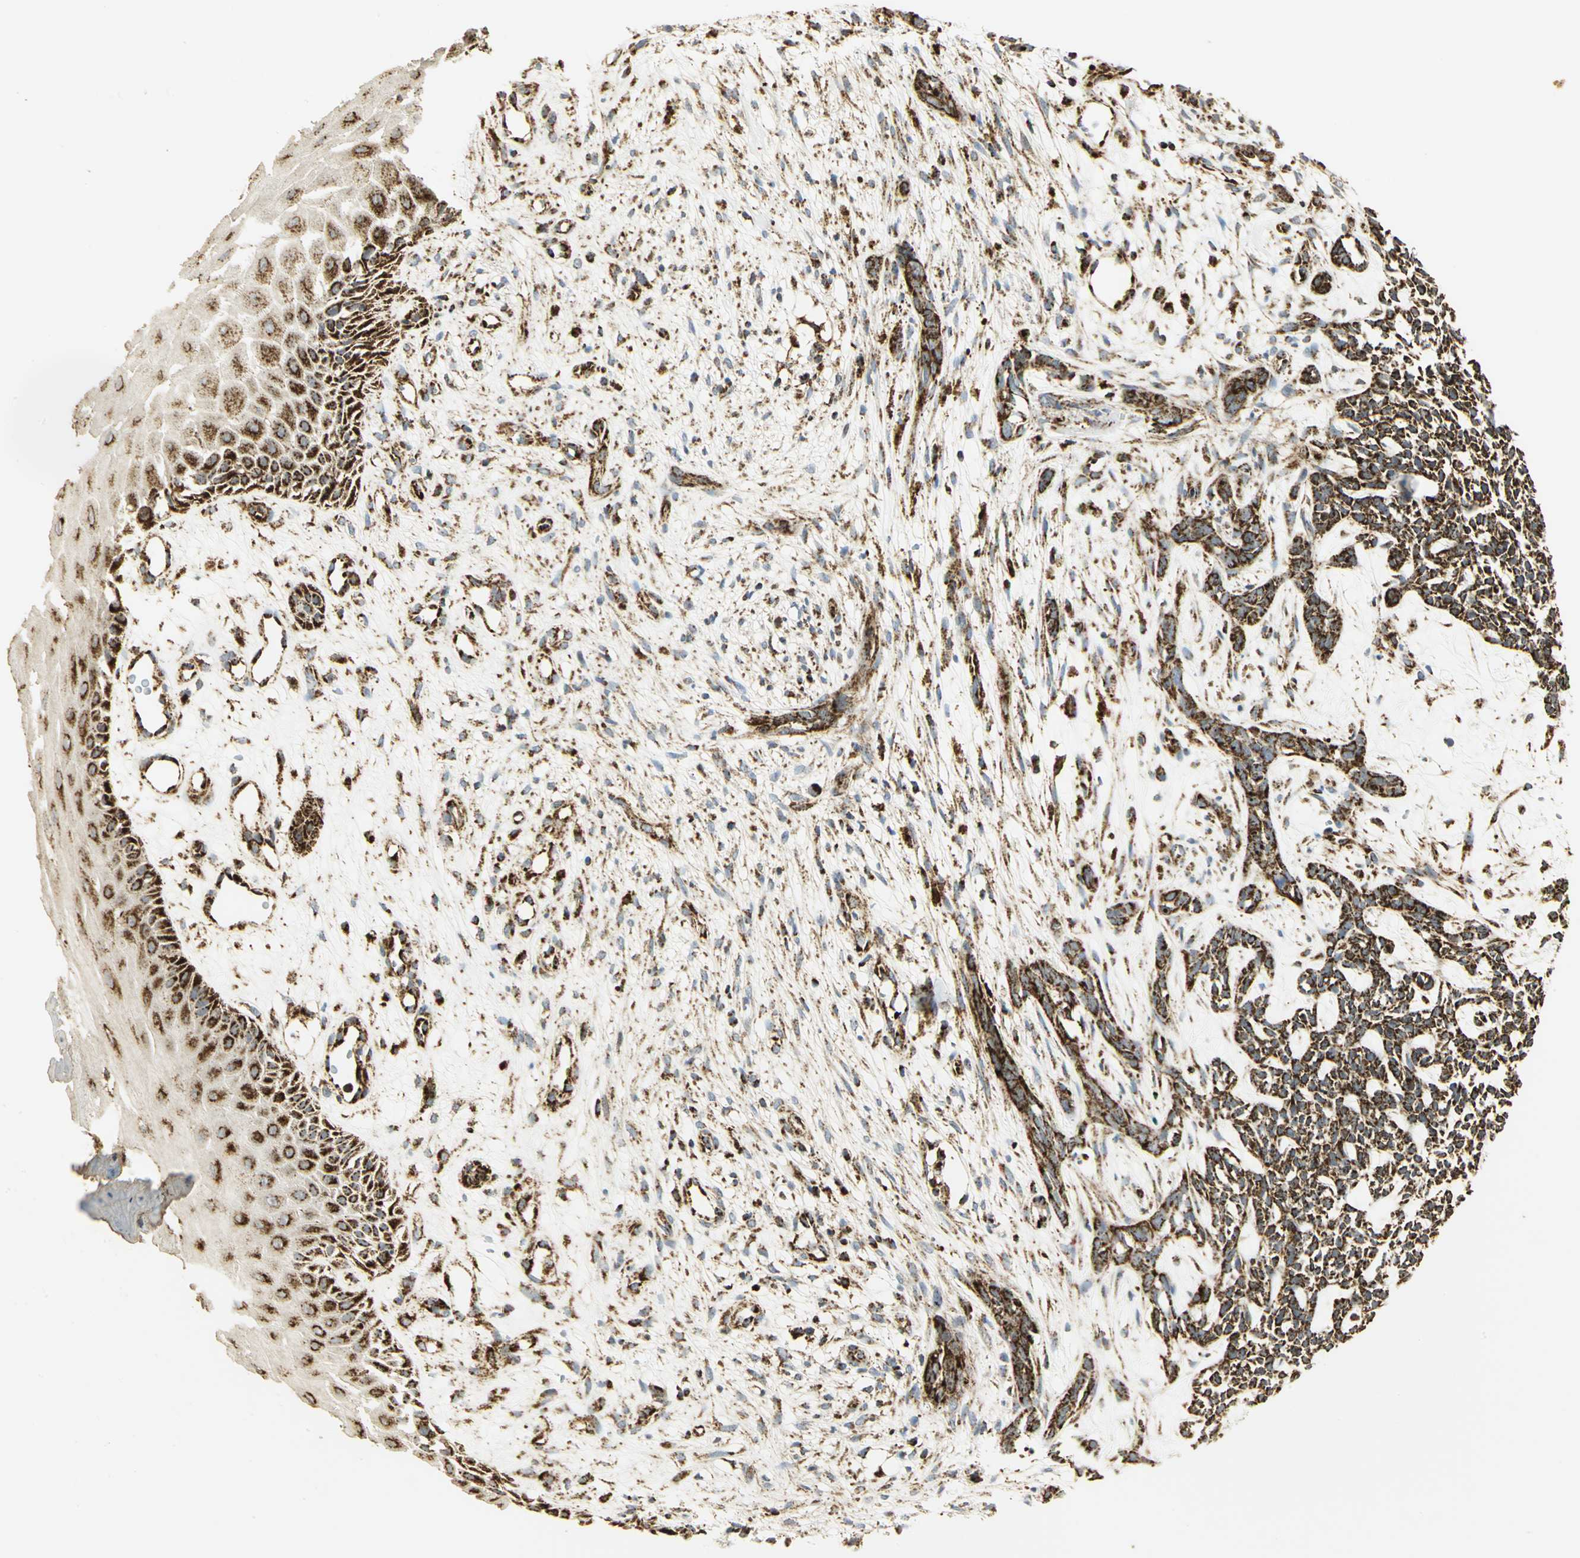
{"staining": {"intensity": "strong", "quantity": ">75%", "location": "cytoplasmic/membranous"}, "tissue": "skin cancer", "cell_type": "Tumor cells", "image_type": "cancer", "snomed": [{"axis": "morphology", "description": "Basal cell carcinoma"}, {"axis": "topography", "description": "Skin"}], "caption": "IHC histopathology image of neoplastic tissue: human skin basal cell carcinoma stained using immunohistochemistry (IHC) exhibits high levels of strong protein expression localized specifically in the cytoplasmic/membranous of tumor cells, appearing as a cytoplasmic/membranous brown color.", "gene": "VDAC1", "patient": {"sex": "female", "age": 84}}